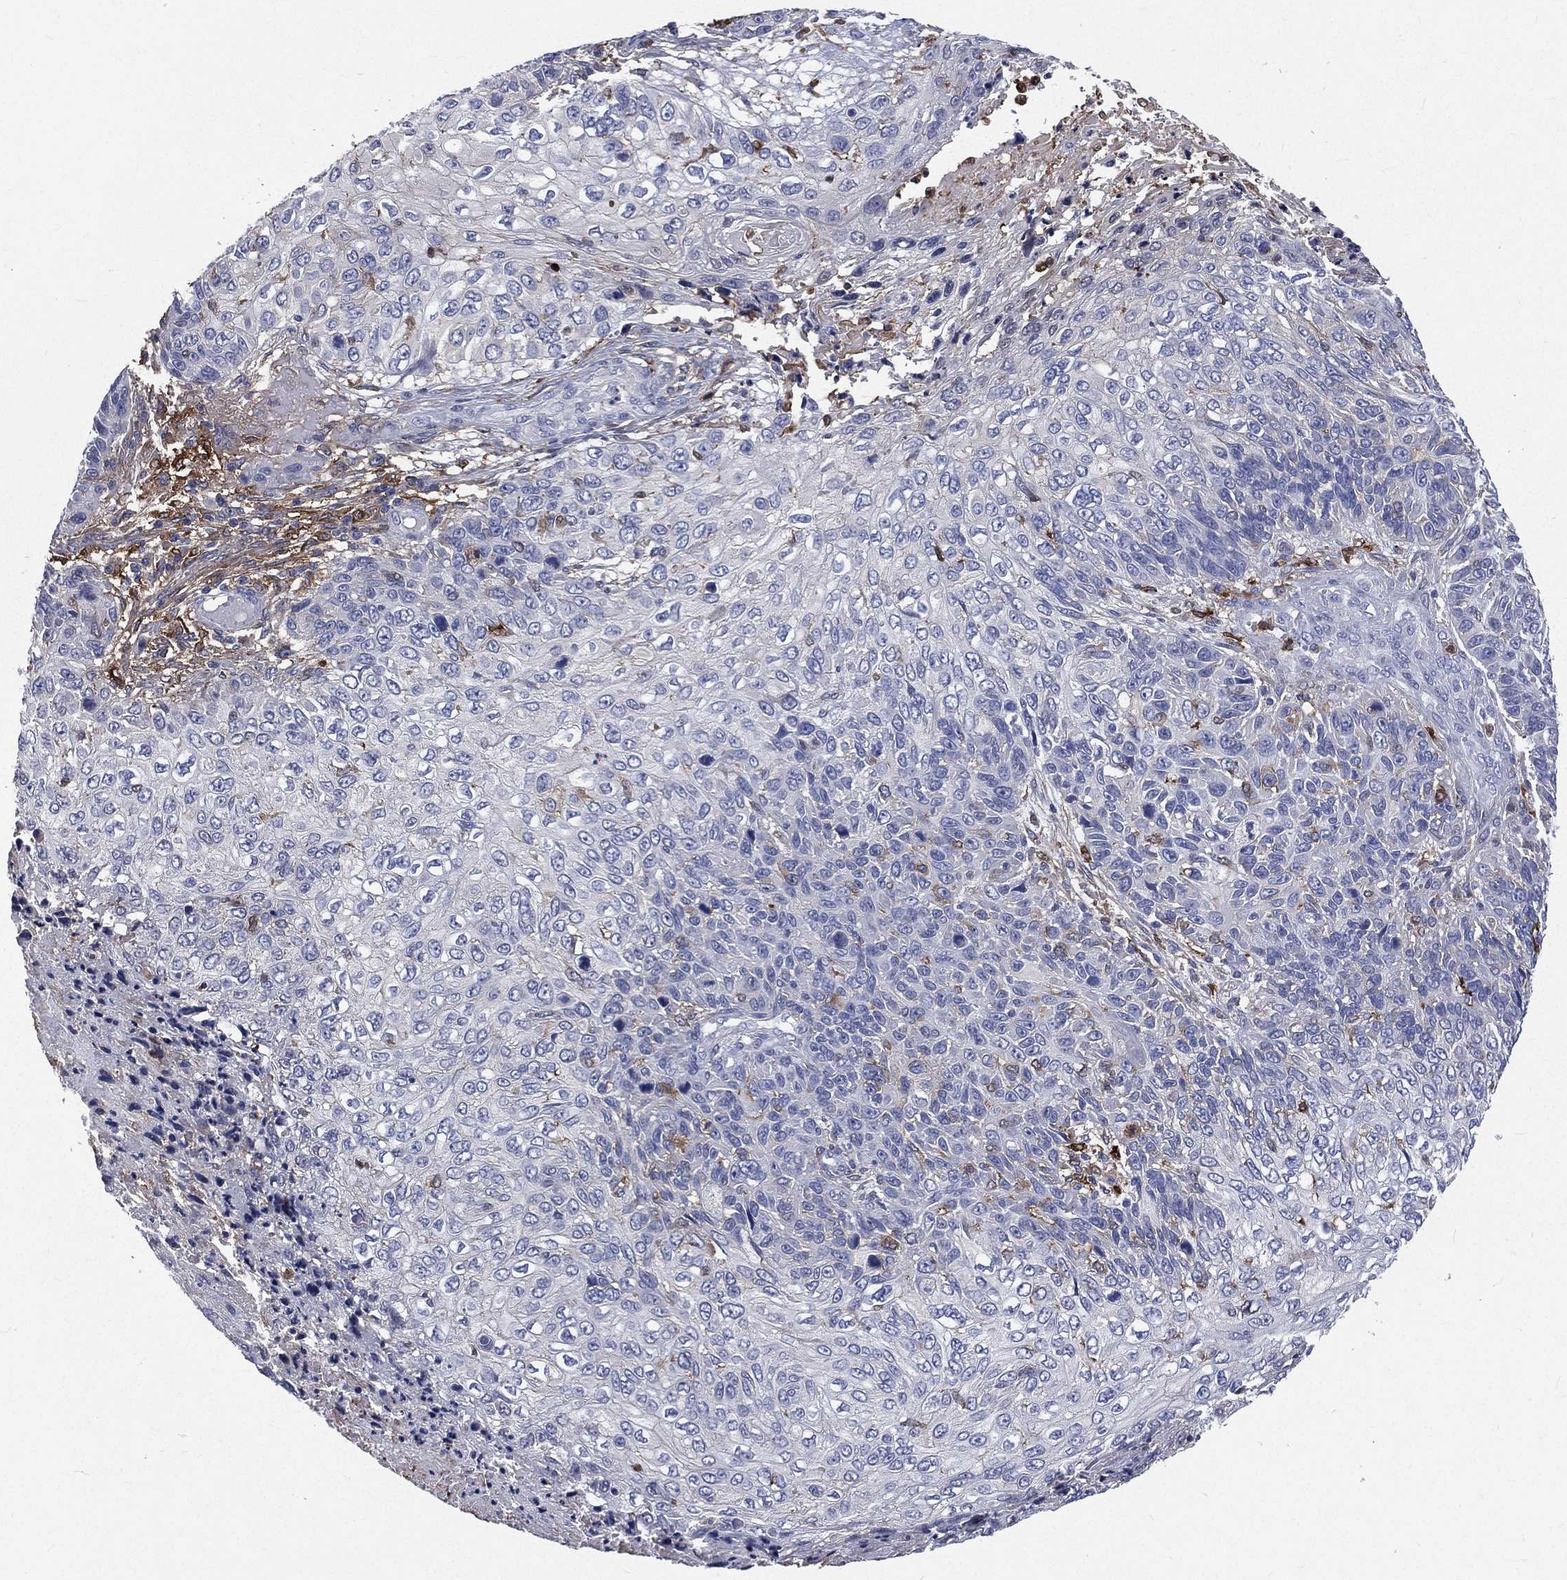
{"staining": {"intensity": "negative", "quantity": "none", "location": "none"}, "tissue": "skin cancer", "cell_type": "Tumor cells", "image_type": "cancer", "snomed": [{"axis": "morphology", "description": "Squamous cell carcinoma, NOS"}, {"axis": "topography", "description": "Skin"}], "caption": "This is an IHC histopathology image of human squamous cell carcinoma (skin). There is no expression in tumor cells.", "gene": "BASP1", "patient": {"sex": "male", "age": 92}}